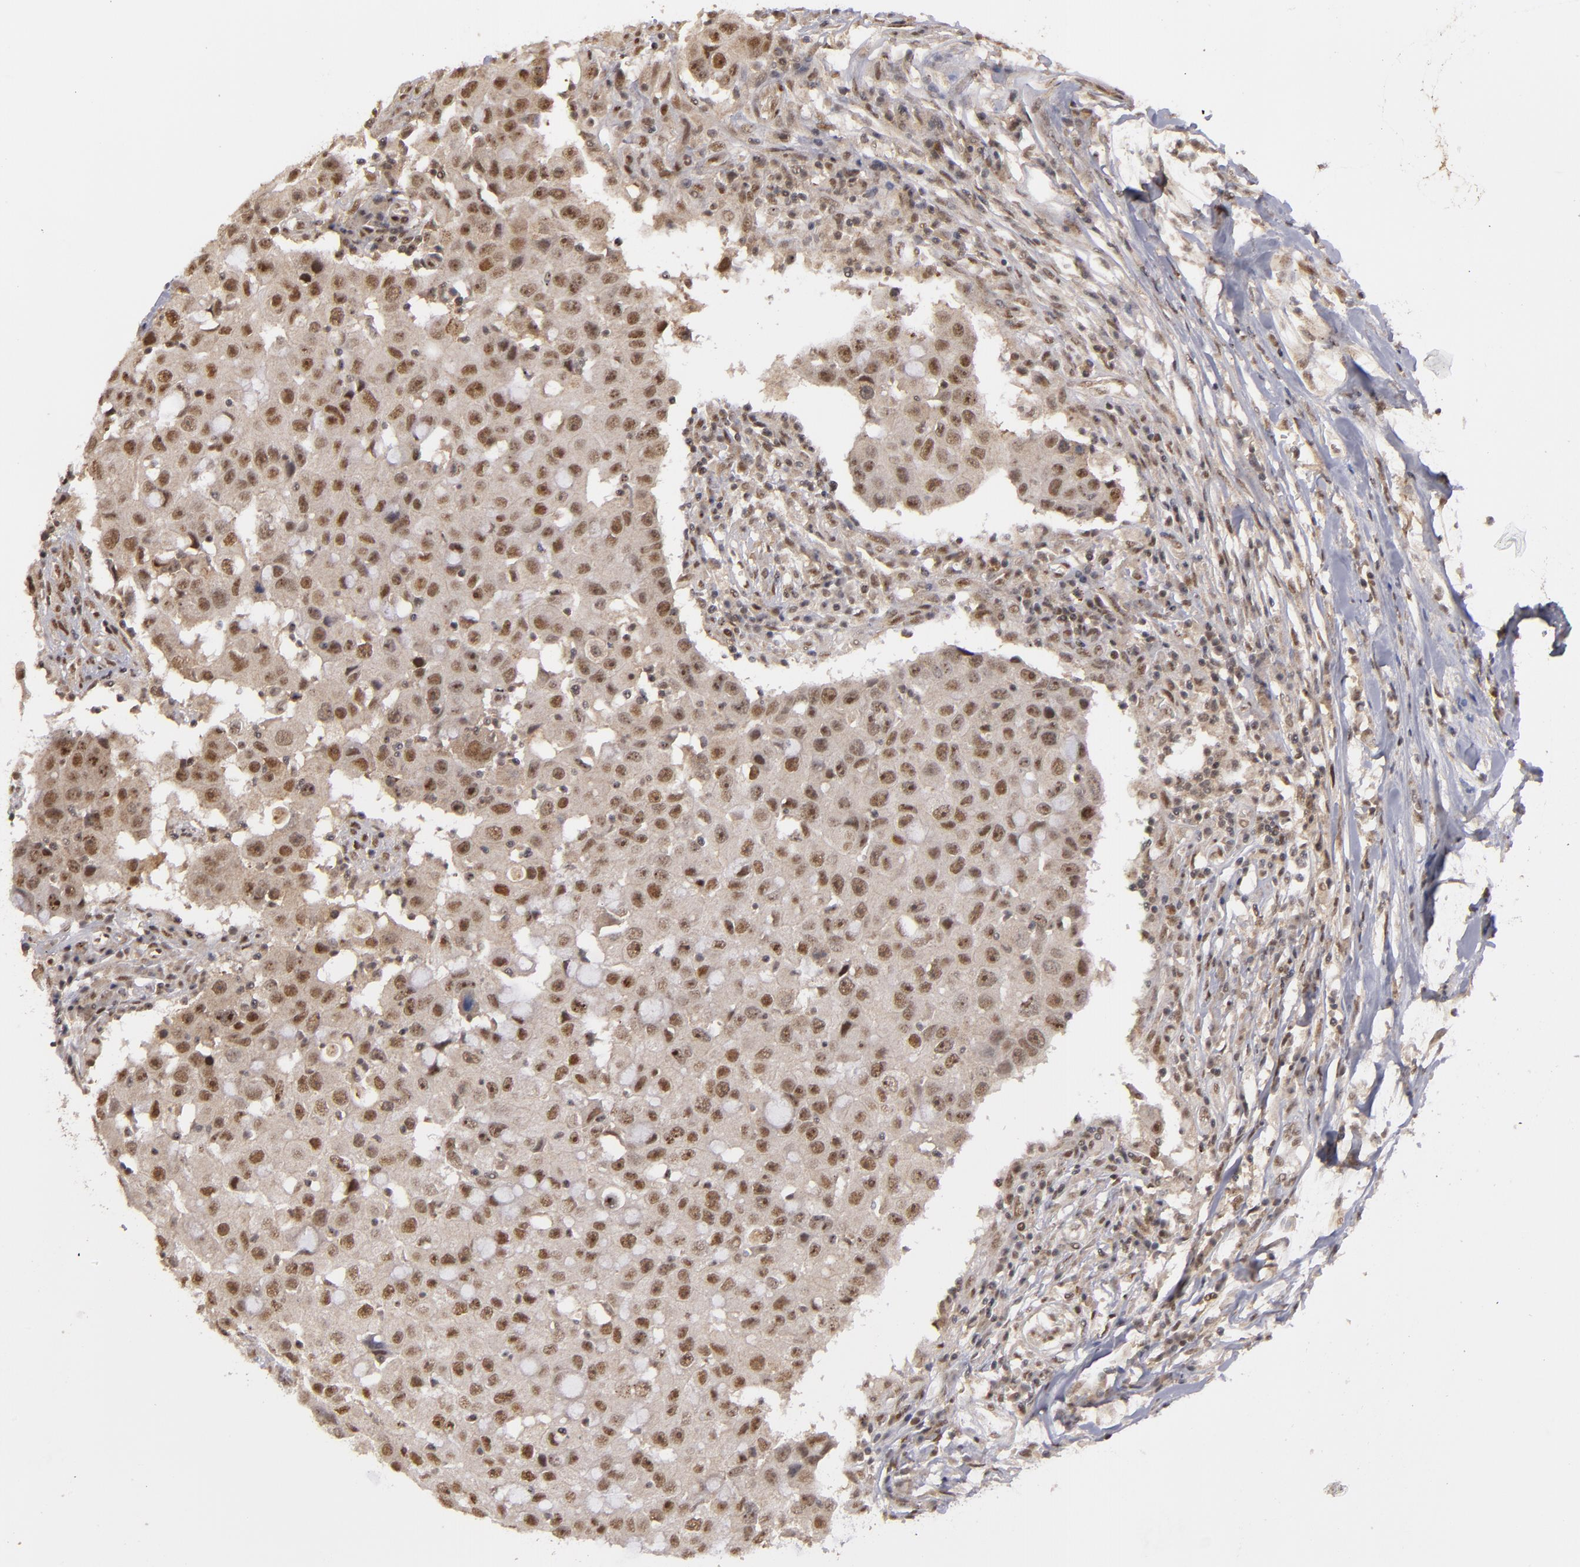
{"staining": {"intensity": "moderate", "quantity": ">75%", "location": "nuclear"}, "tissue": "breast cancer", "cell_type": "Tumor cells", "image_type": "cancer", "snomed": [{"axis": "morphology", "description": "Duct carcinoma"}, {"axis": "topography", "description": "Breast"}], "caption": "This micrograph displays breast cancer stained with IHC to label a protein in brown. The nuclear of tumor cells show moderate positivity for the protein. Nuclei are counter-stained blue.", "gene": "ZNF234", "patient": {"sex": "female", "age": 27}}